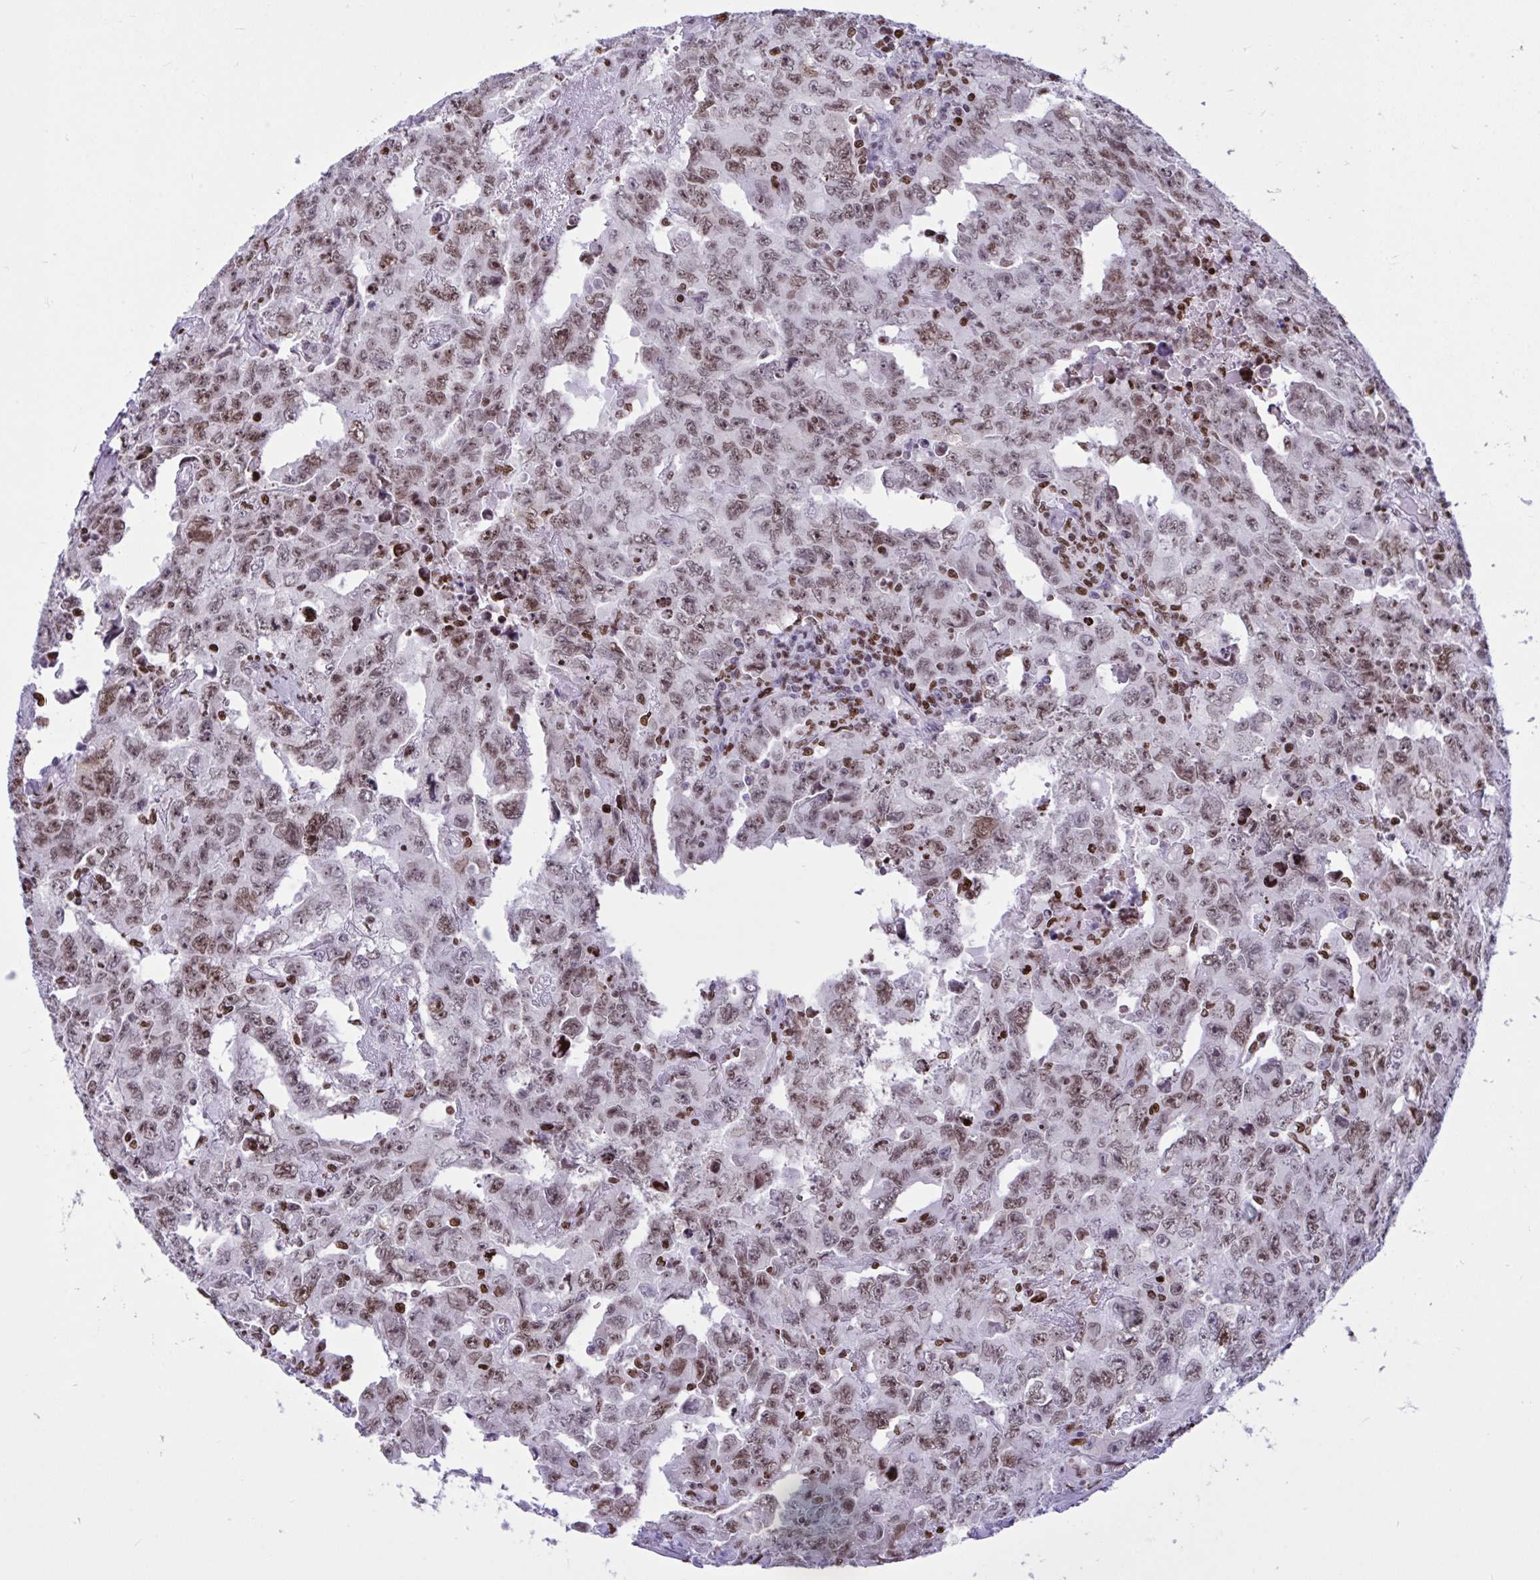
{"staining": {"intensity": "weak", "quantity": ">75%", "location": "nuclear"}, "tissue": "testis cancer", "cell_type": "Tumor cells", "image_type": "cancer", "snomed": [{"axis": "morphology", "description": "Carcinoma, Embryonal, NOS"}, {"axis": "topography", "description": "Testis"}], "caption": "Weak nuclear positivity for a protein is appreciated in about >75% of tumor cells of embryonal carcinoma (testis) using immunohistochemistry.", "gene": "HMGB2", "patient": {"sex": "male", "age": 24}}